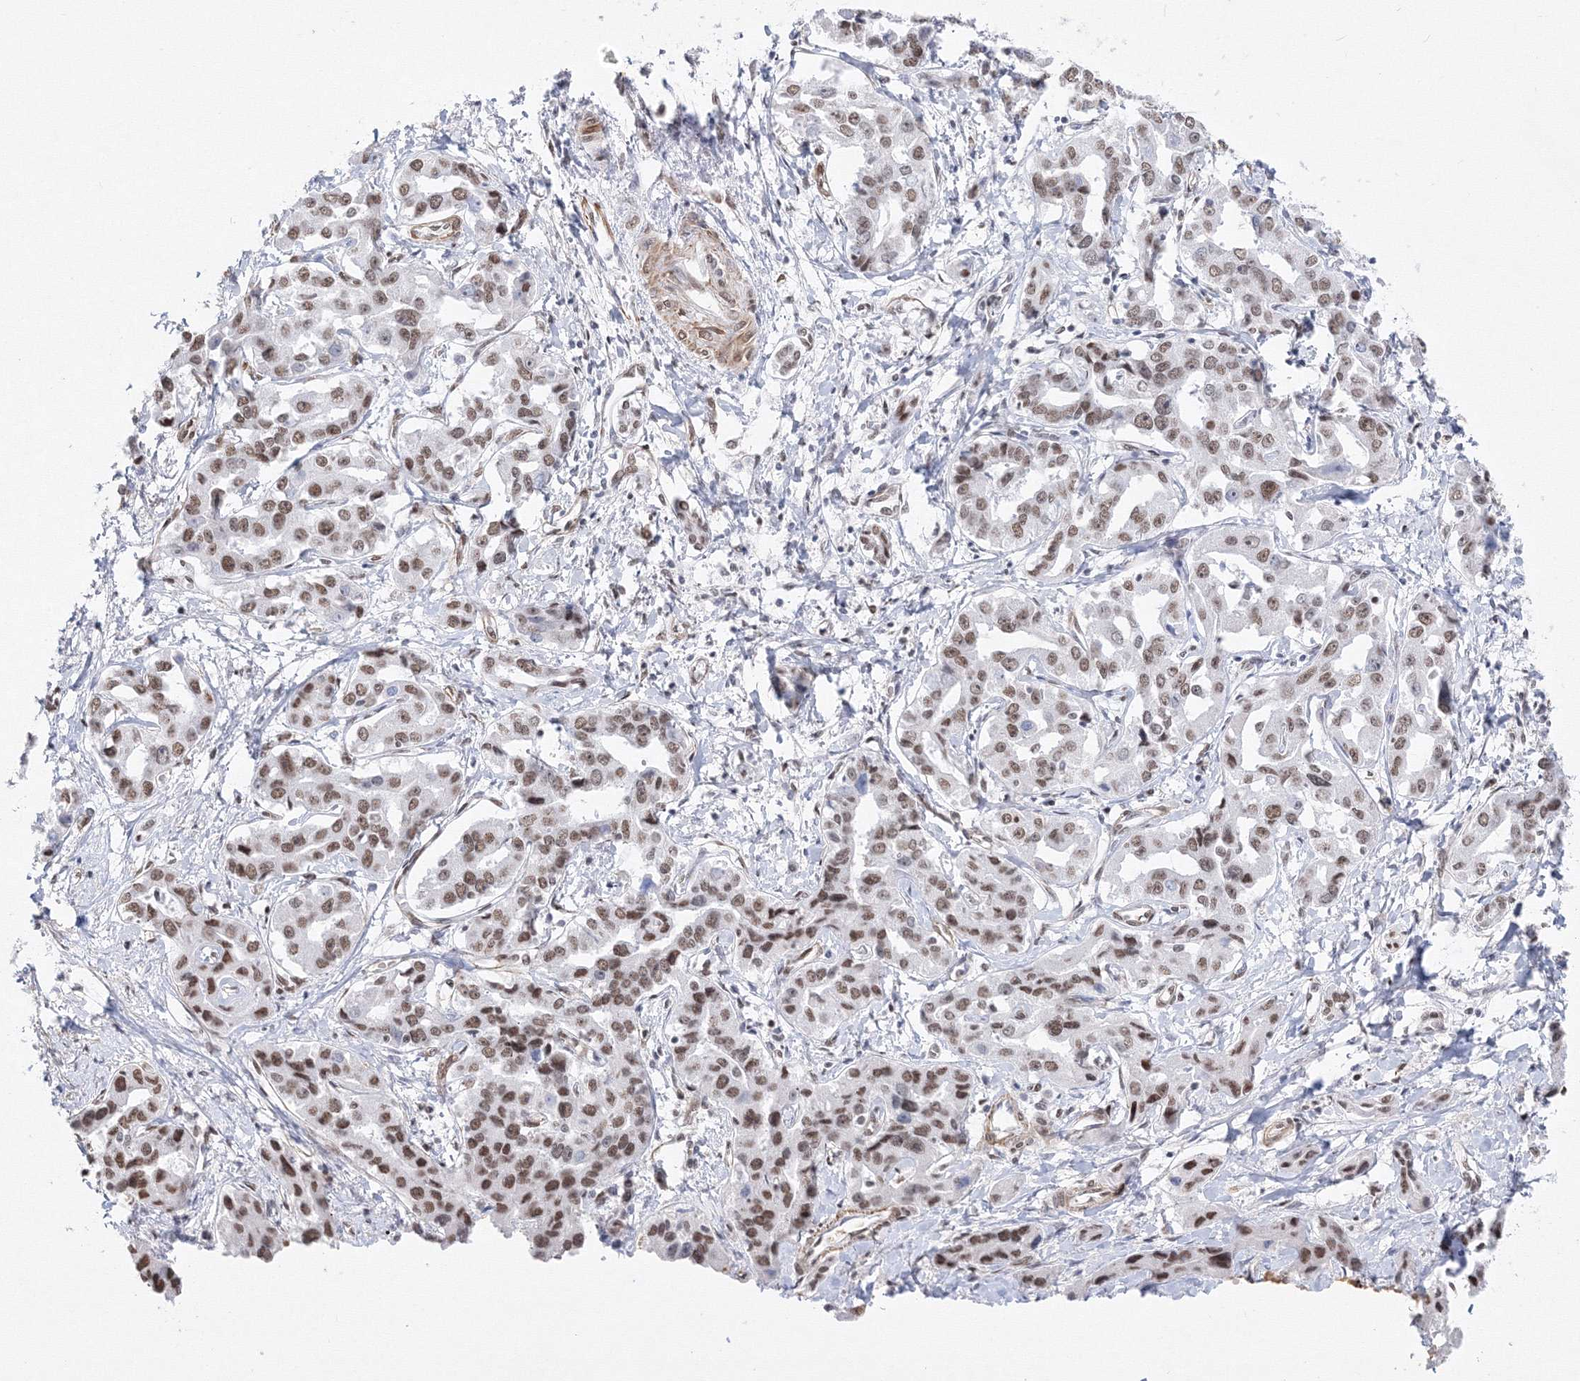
{"staining": {"intensity": "moderate", "quantity": ">75%", "location": "nuclear"}, "tissue": "liver cancer", "cell_type": "Tumor cells", "image_type": "cancer", "snomed": [{"axis": "morphology", "description": "Cholangiocarcinoma"}, {"axis": "topography", "description": "Liver"}], "caption": "Liver cancer (cholangiocarcinoma) stained with a brown dye reveals moderate nuclear positive staining in about >75% of tumor cells.", "gene": "ZNF638", "patient": {"sex": "male", "age": 59}}